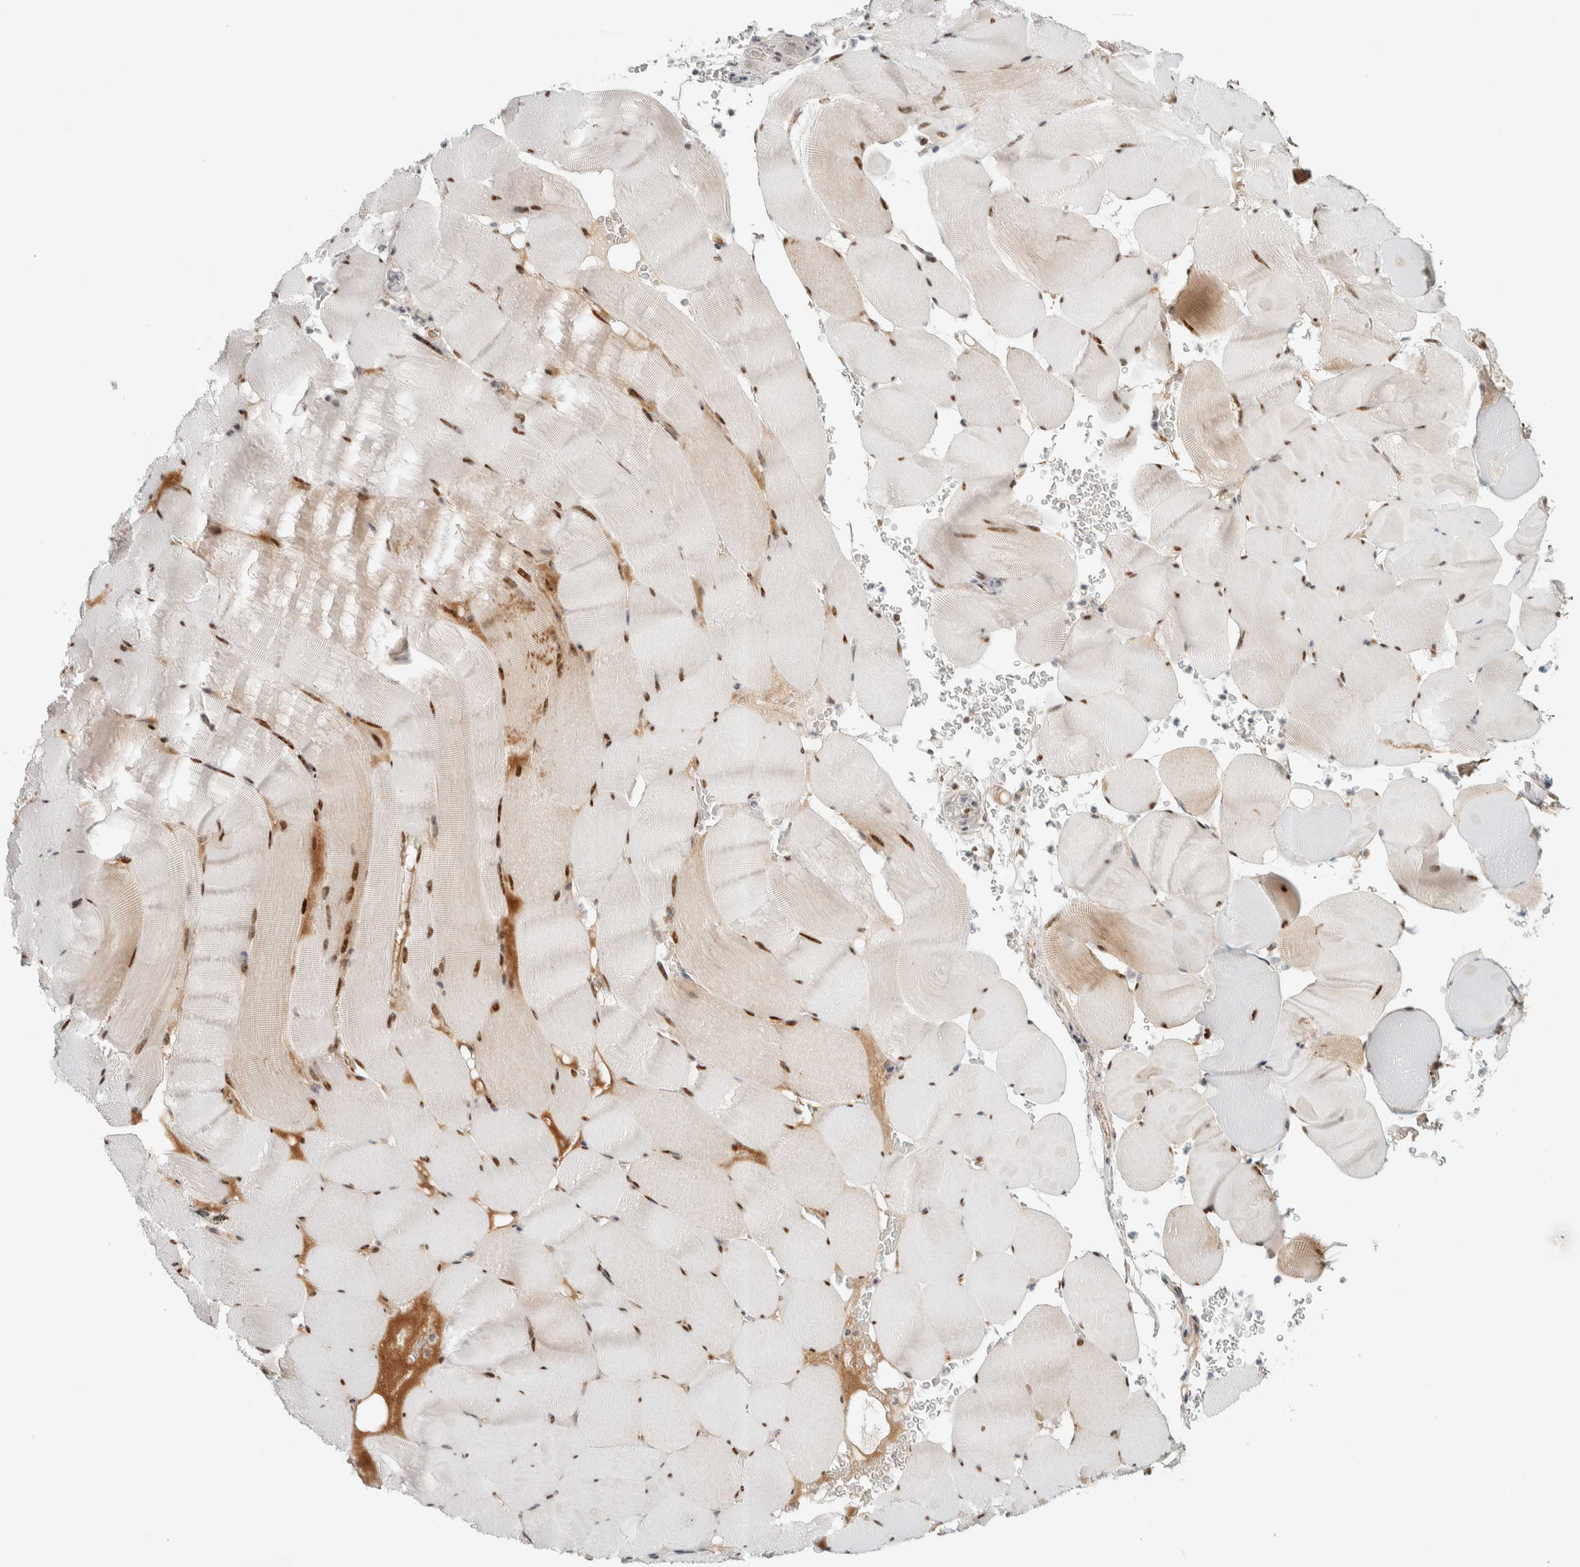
{"staining": {"intensity": "moderate", "quantity": ">75%", "location": "cytoplasmic/membranous,nuclear"}, "tissue": "skeletal muscle", "cell_type": "Myocytes", "image_type": "normal", "snomed": [{"axis": "morphology", "description": "Normal tissue, NOS"}, {"axis": "topography", "description": "Skeletal muscle"}], "caption": "A histopathology image of skeletal muscle stained for a protein displays moderate cytoplasmic/membranous,nuclear brown staining in myocytes. (Stains: DAB (3,3'-diaminobenzidine) in brown, nuclei in blue, Microscopy: brightfield microscopy at high magnification).", "gene": "TSPAN32", "patient": {"sex": "male", "age": 62}}